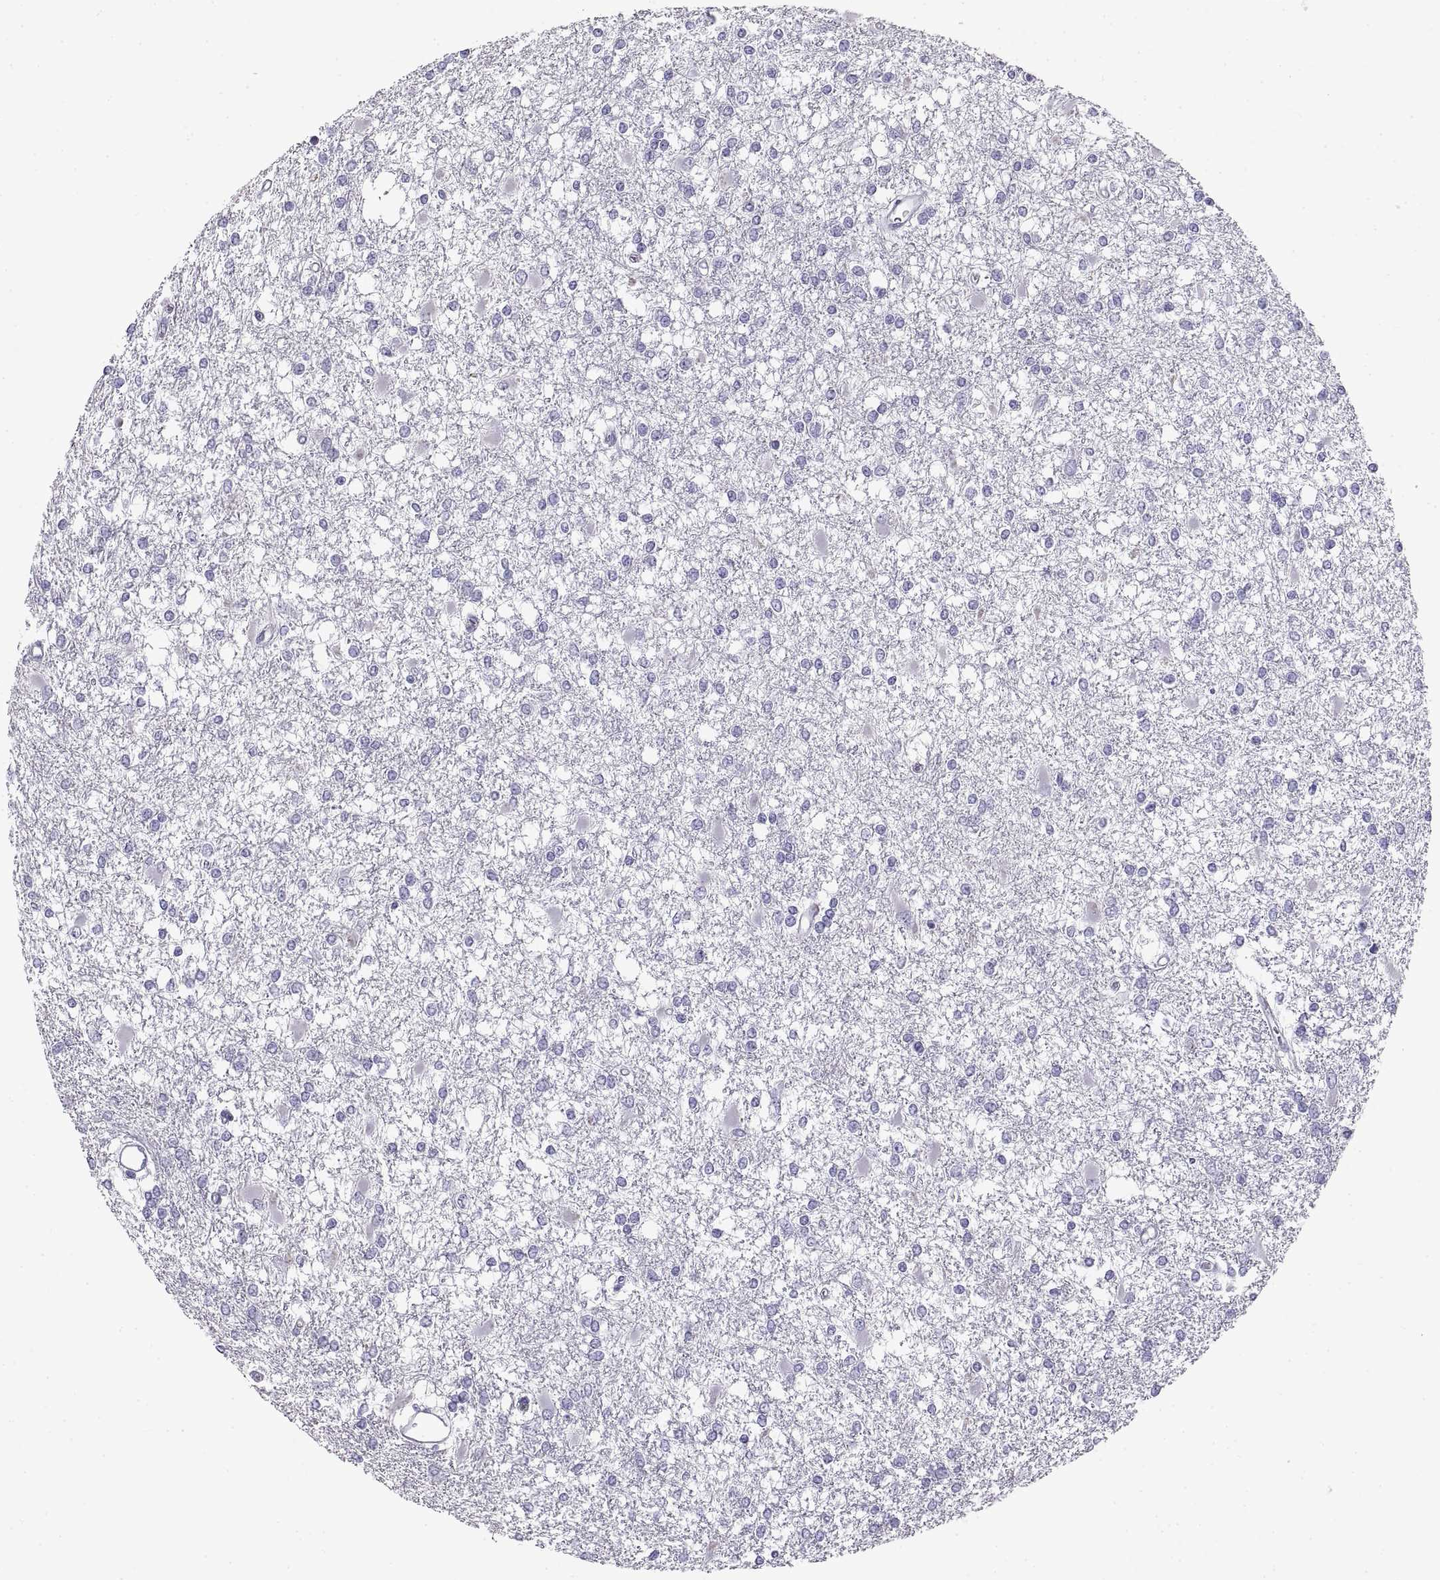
{"staining": {"intensity": "negative", "quantity": "none", "location": "none"}, "tissue": "glioma", "cell_type": "Tumor cells", "image_type": "cancer", "snomed": [{"axis": "morphology", "description": "Glioma, malignant, High grade"}, {"axis": "topography", "description": "Cerebral cortex"}], "caption": "A micrograph of human glioma is negative for staining in tumor cells.", "gene": "RLBP1", "patient": {"sex": "male", "age": 79}}